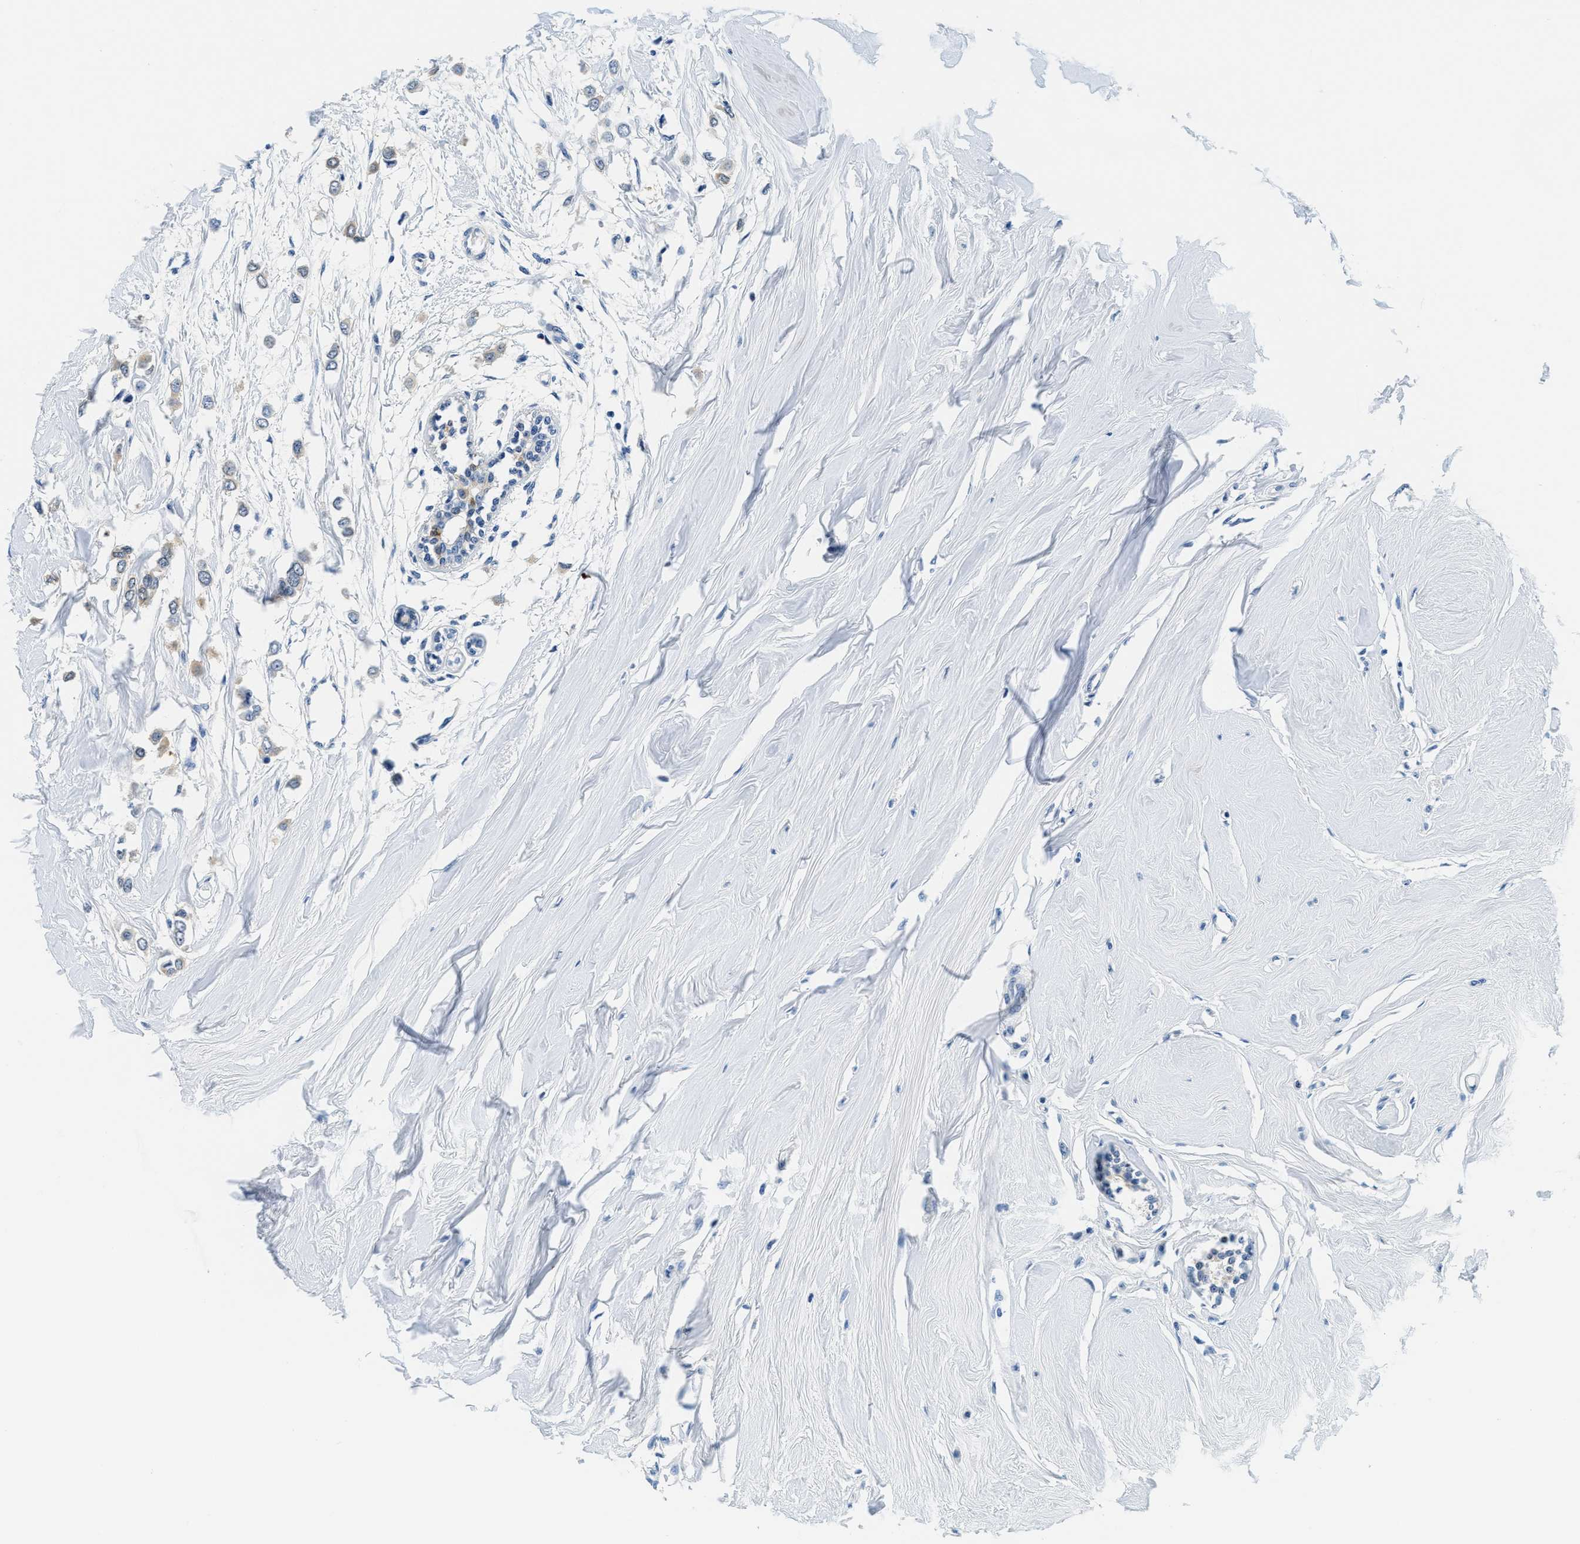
{"staining": {"intensity": "weak", "quantity": "<25%", "location": "cytoplasmic/membranous"}, "tissue": "breast cancer", "cell_type": "Tumor cells", "image_type": "cancer", "snomed": [{"axis": "morphology", "description": "Lobular carcinoma"}, {"axis": "topography", "description": "Breast"}], "caption": "Protein analysis of breast cancer demonstrates no significant positivity in tumor cells.", "gene": "GSTM3", "patient": {"sex": "female", "age": 51}}